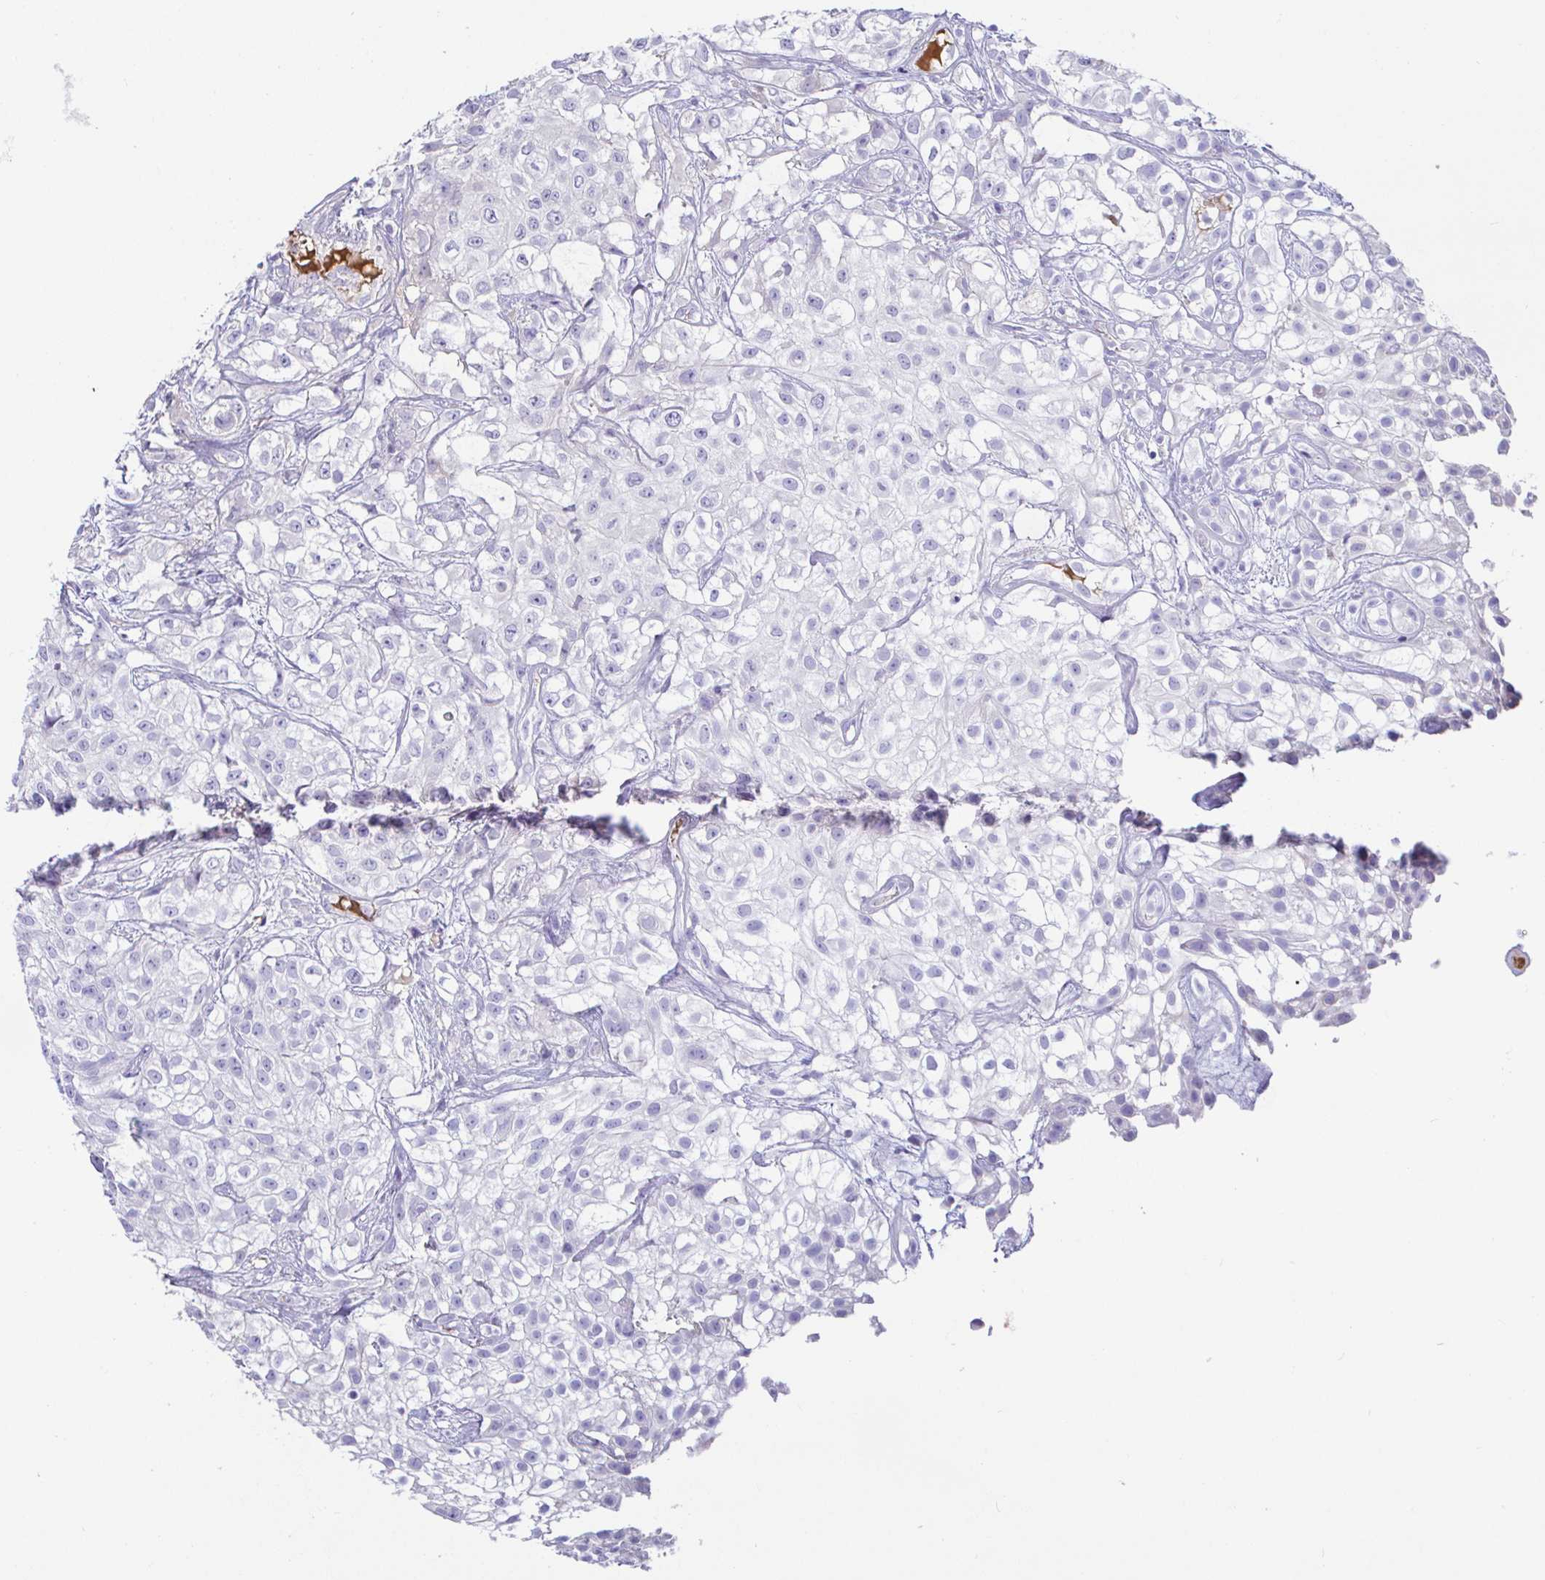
{"staining": {"intensity": "negative", "quantity": "none", "location": "none"}, "tissue": "urothelial cancer", "cell_type": "Tumor cells", "image_type": "cancer", "snomed": [{"axis": "morphology", "description": "Urothelial carcinoma, High grade"}, {"axis": "topography", "description": "Urinary bladder"}], "caption": "DAB immunohistochemical staining of human urothelial carcinoma (high-grade) displays no significant staining in tumor cells.", "gene": "SAA4", "patient": {"sex": "male", "age": 56}}